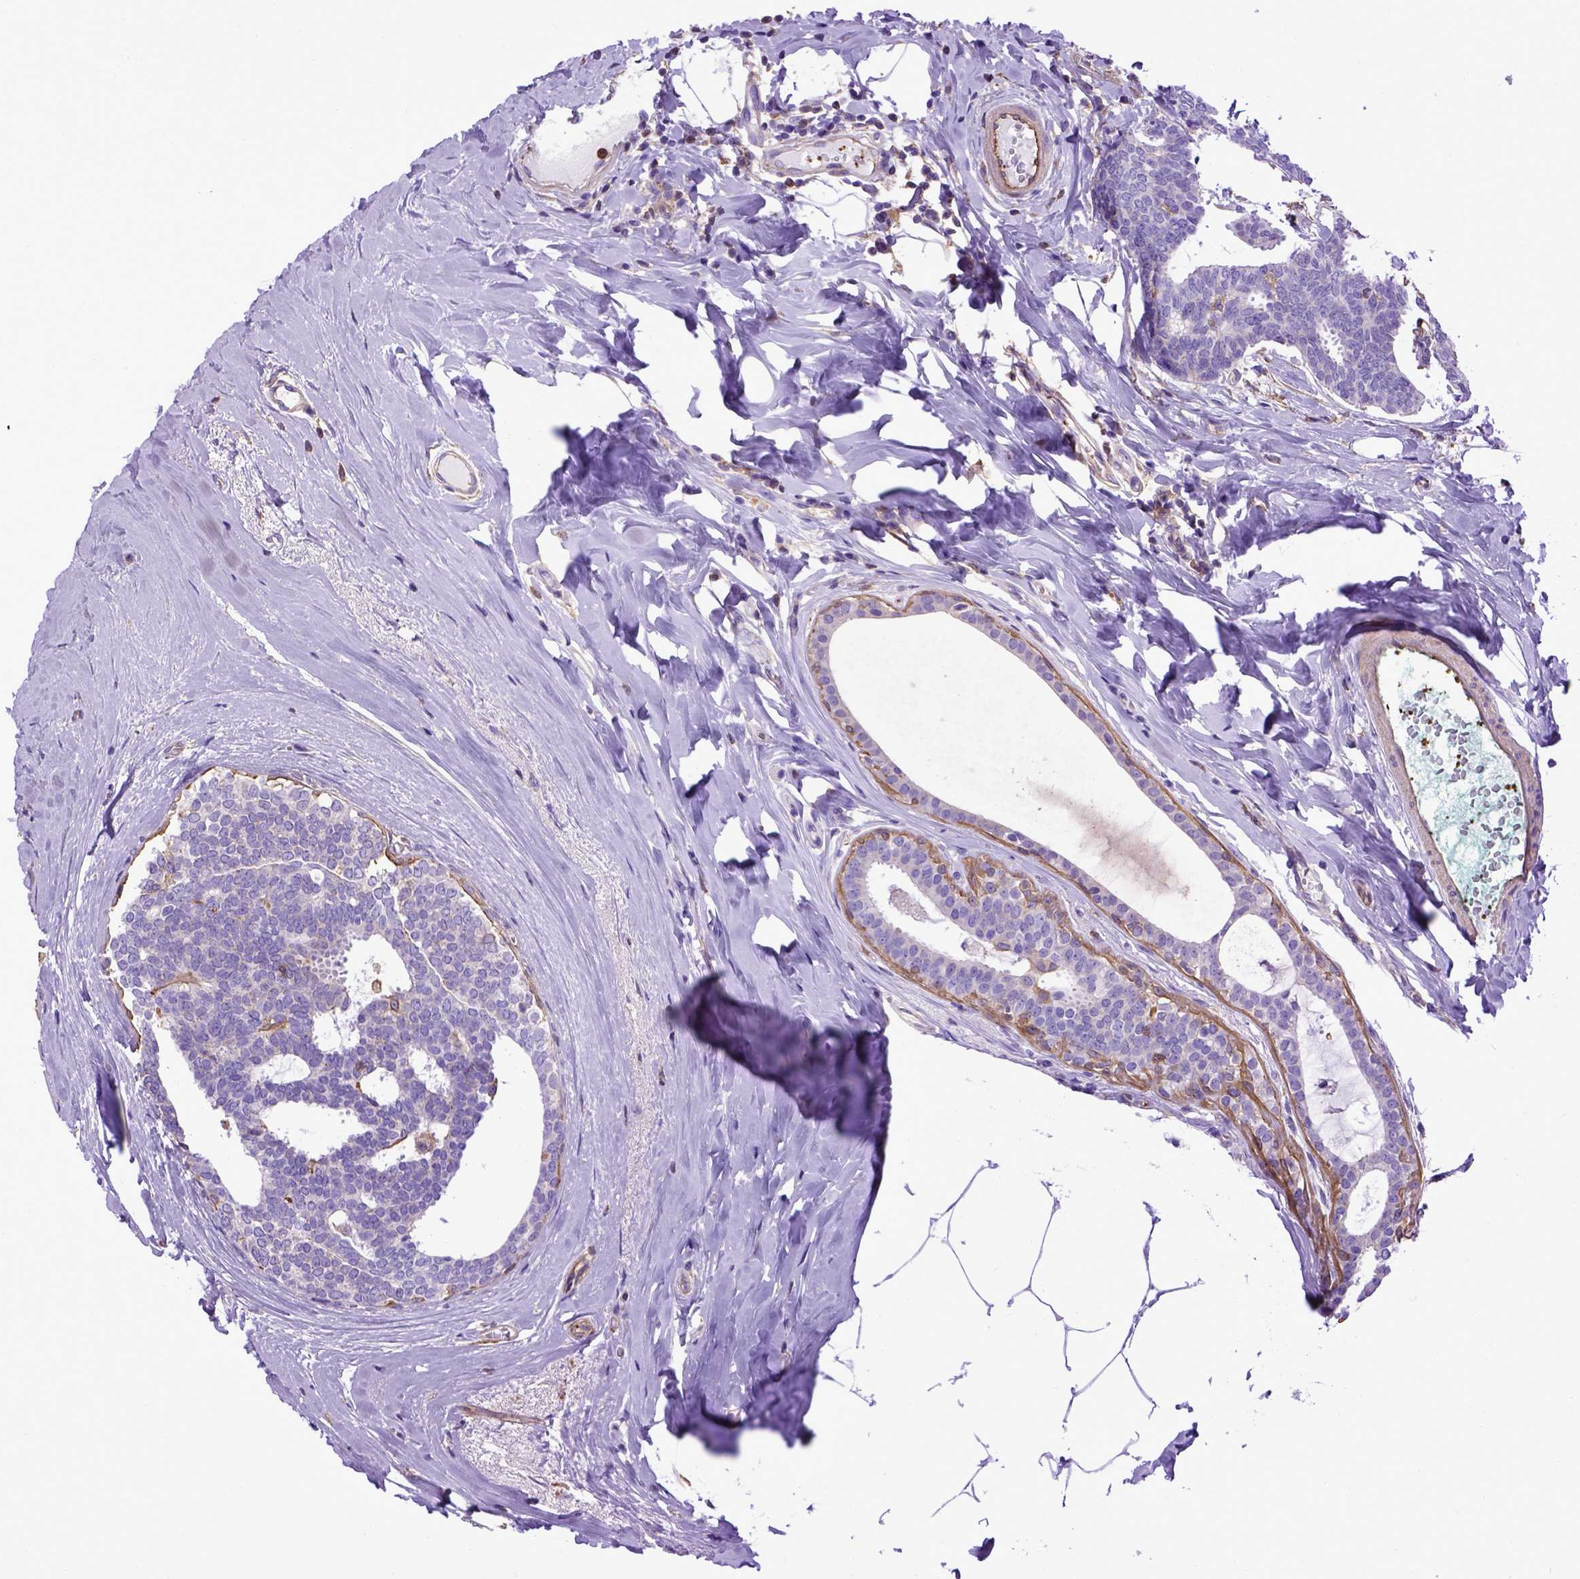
{"staining": {"intensity": "negative", "quantity": "none", "location": "none"}, "tissue": "breast cancer", "cell_type": "Tumor cells", "image_type": "cancer", "snomed": [{"axis": "morphology", "description": "Intraductal carcinoma, in situ"}, {"axis": "morphology", "description": "Duct carcinoma"}, {"axis": "morphology", "description": "Lobular carcinoma, in situ"}, {"axis": "topography", "description": "Breast"}], "caption": "Immunohistochemical staining of breast cancer (infiltrating ductal carcinoma) reveals no significant expression in tumor cells.", "gene": "ASAH2", "patient": {"sex": "female", "age": 44}}